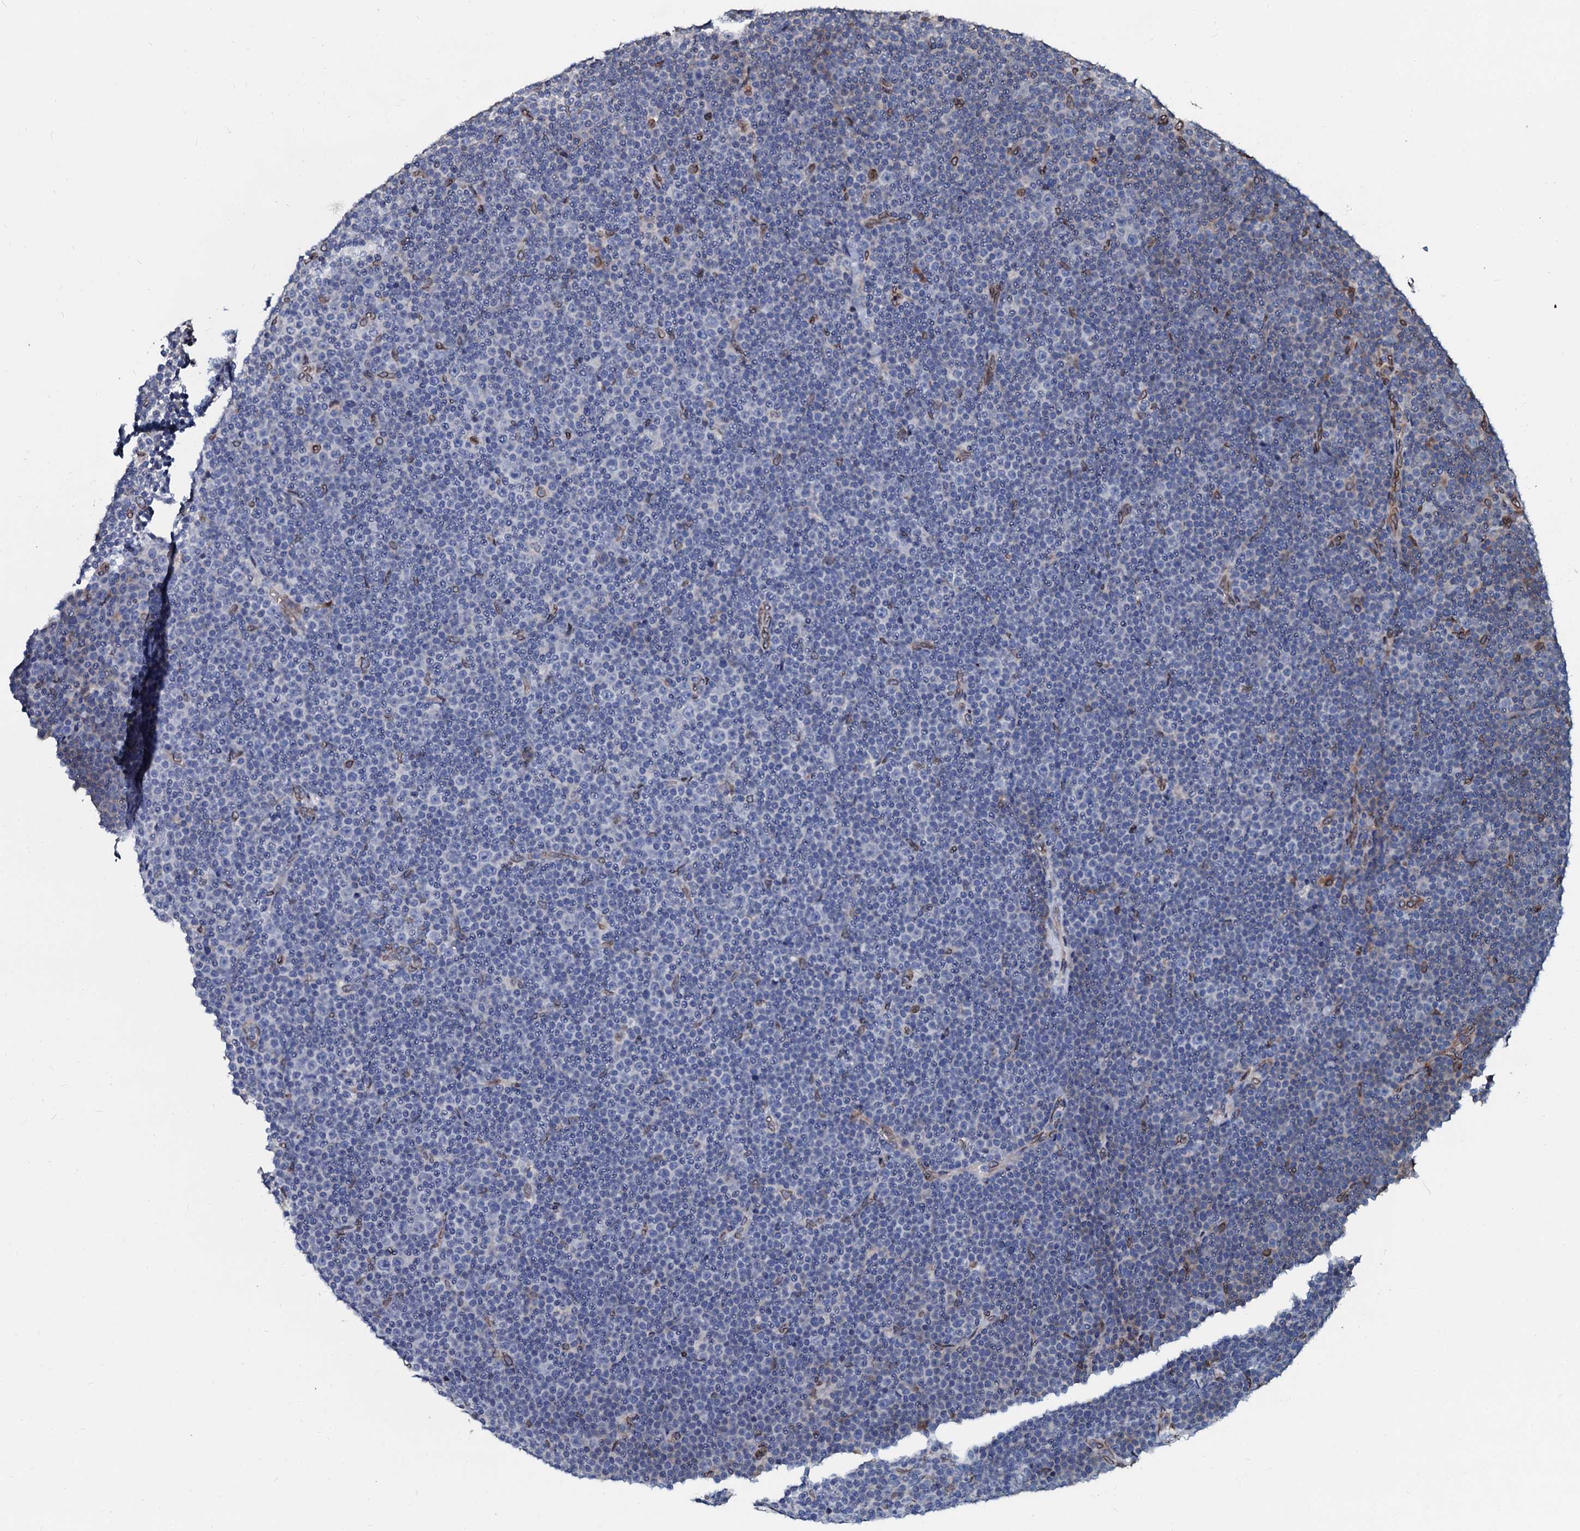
{"staining": {"intensity": "negative", "quantity": "none", "location": "none"}, "tissue": "lymphoma", "cell_type": "Tumor cells", "image_type": "cancer", "snomed": [{"axis": "morphology", "description": "Malignant lymphoma, non-Hodgkin's type, Low grade"}, {"axis": "topography", "description": "Lymph node"}], "caption": "Photomicrograph shows no significant protein staining in tumor cells of malignant lymphoma, non-Hodgkin's type (low-grade).", "gene": "NRP2", "patient": {"sex": "female", "age": 67}}